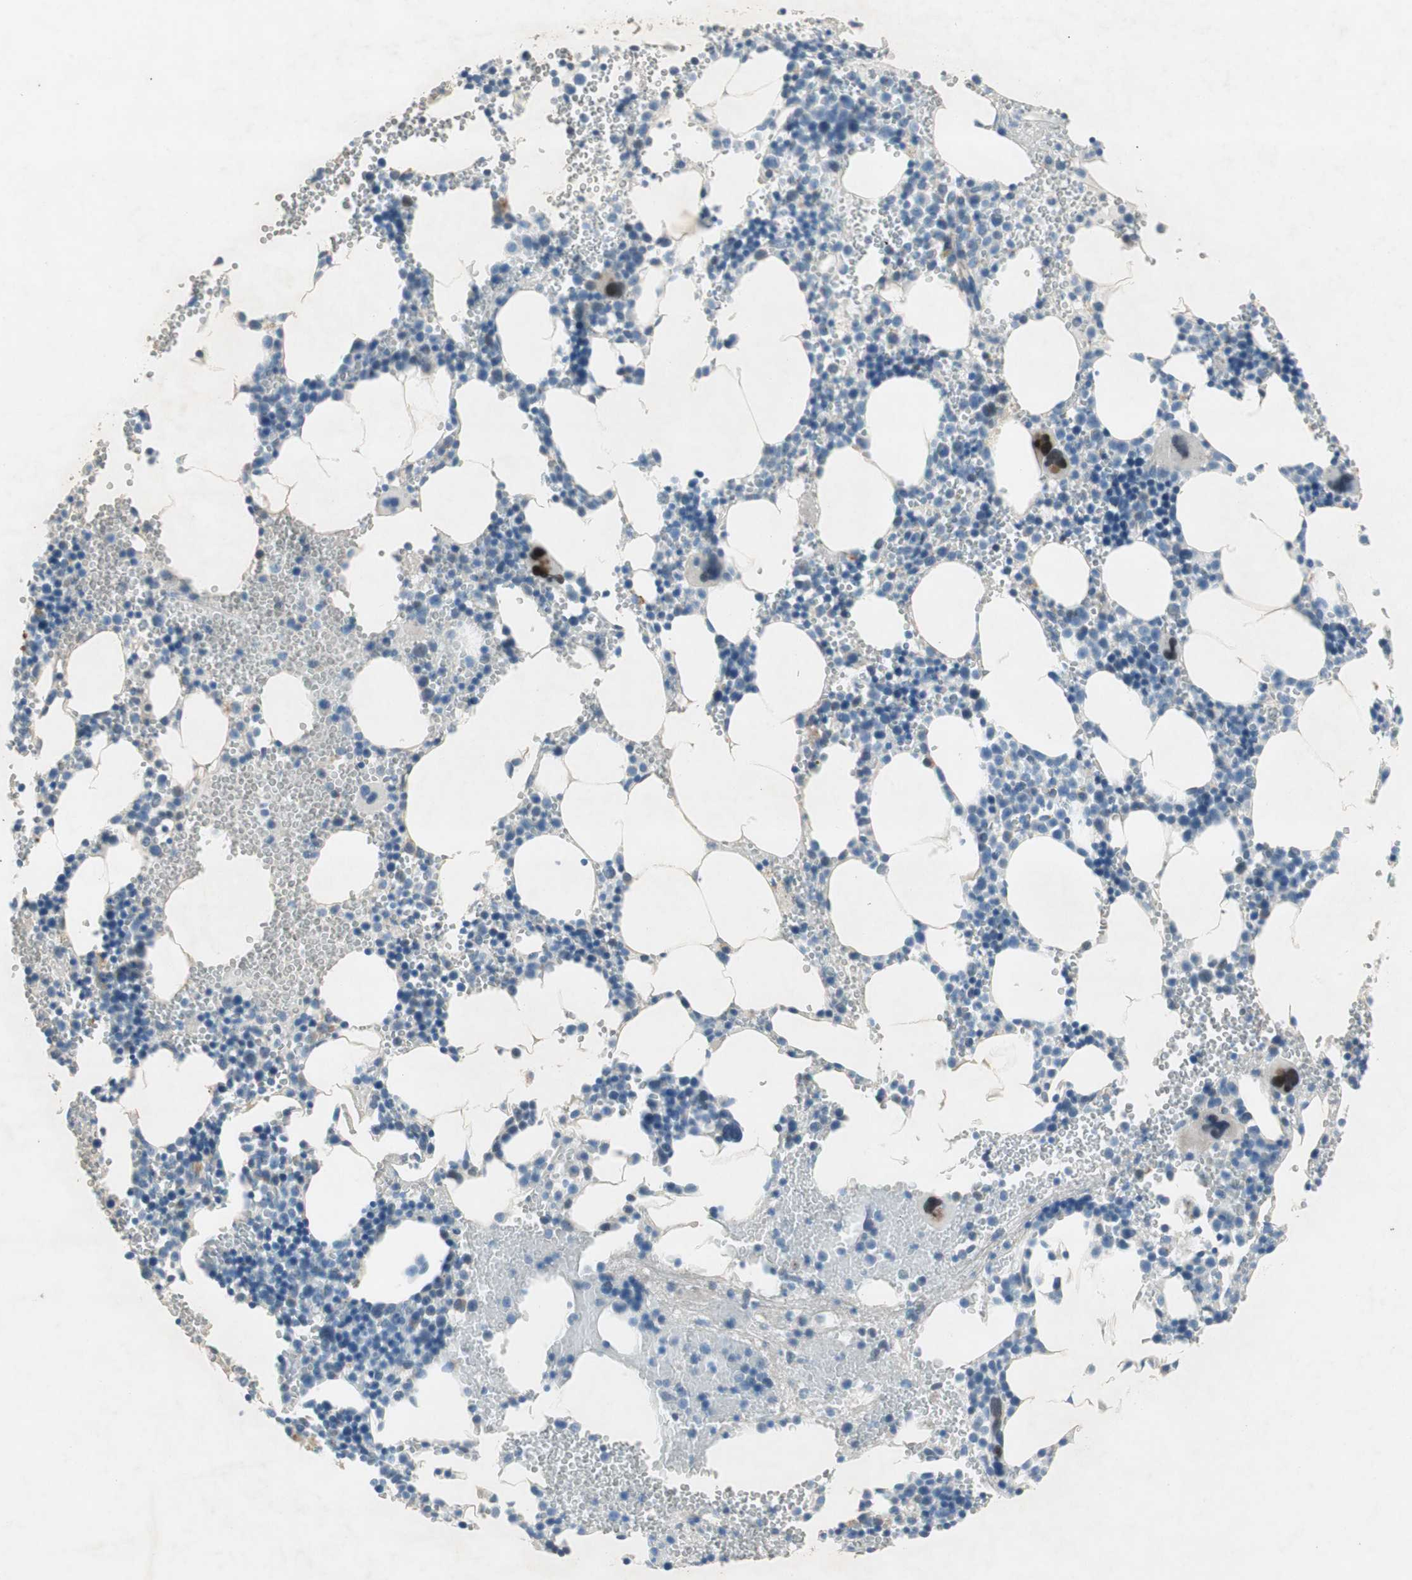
{"staining": {"intensity": "strong", "quantity": "<25%", "location": "nuclear"}, "tissue": "bone marrow", "cell_type": "Hematopoietic cells", "image_type": "normal", "snomed": [{"axis": "morphology", "description": "Normal tissue, NOS"}, {"axis": "morphology", "description": "Inflammation, NOS"}, {"axis": "topography", "description": "Bone marrow"}], "caption": "The photomicrograph displays a brown stain indicating the presence of a protein in the nuclear of hematopoietic cells in bone marrow. The staining was performed using DAB (3,3'-diaminobenzidine), with brown indicating positive protein expression. Nuclei are stained blue with hematoxylin.", "gene": "PRRG4", "patient": {"sex": "male", "age": 42}}